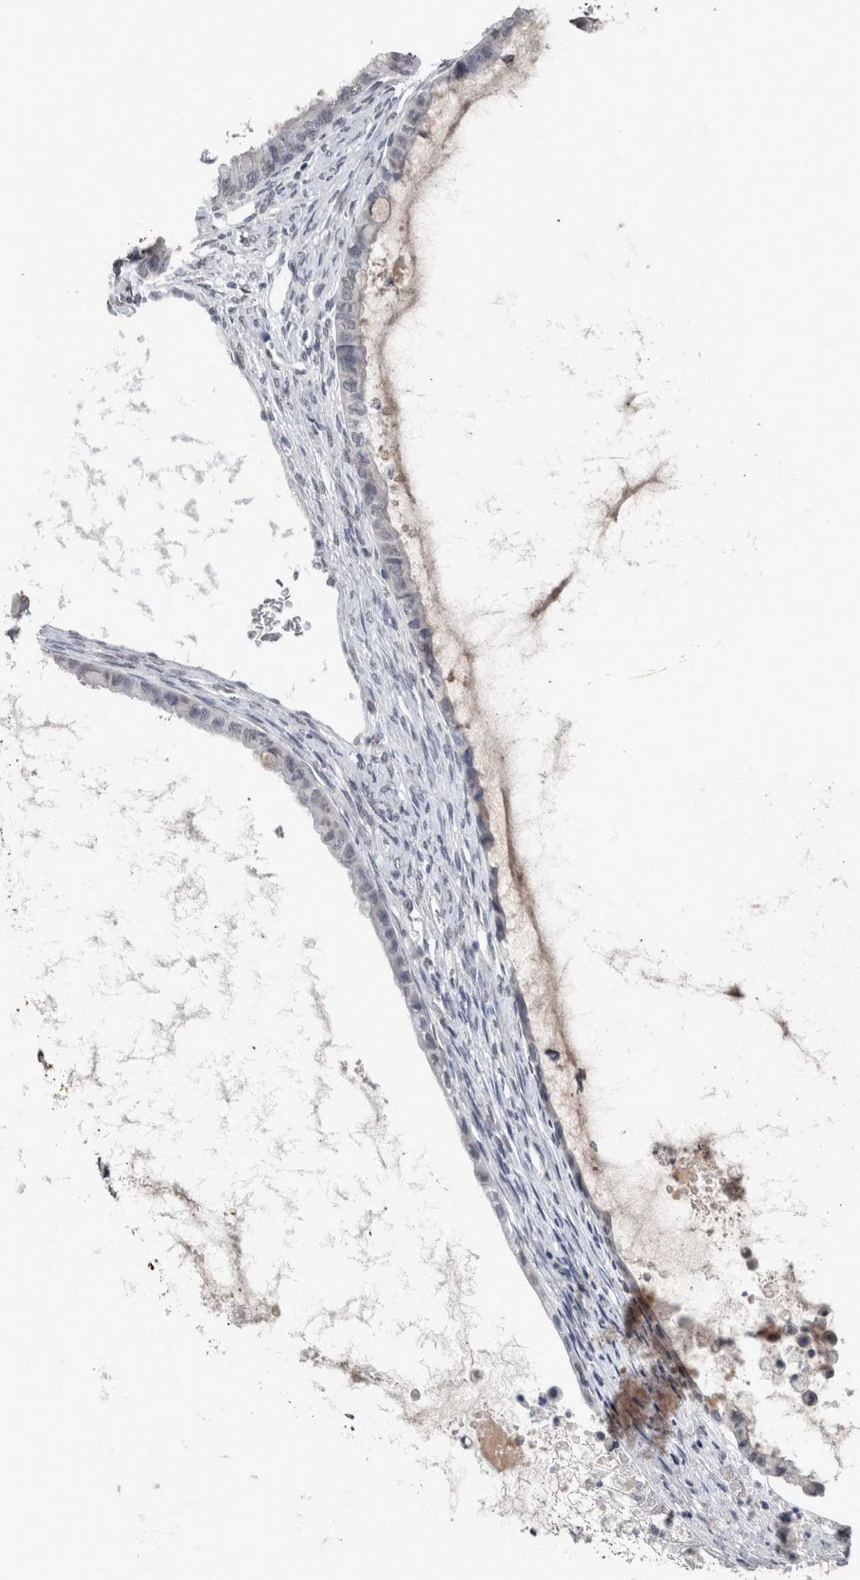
{"staining": {"intensity": "weak", "quantity": "<25%", "location": "cytoplasmic/membranous"}, "tissue": "ovarian cancer", "cell_type": "Tumor cells", "image_type": "cancer", "snomed": [{"axis": "morphology", "description": "Cystadenocarcinoma, mucinous, NOS"}, {"axis": "topography", "description": "Ovary"}], "caption": "Ovarian cancer (mucinous cystadenocarcinoma) stained for a protein using IHC displays no staining tumor cells.", "gene": "PAX5", "patient": {"sex": "female", "age": 80}}